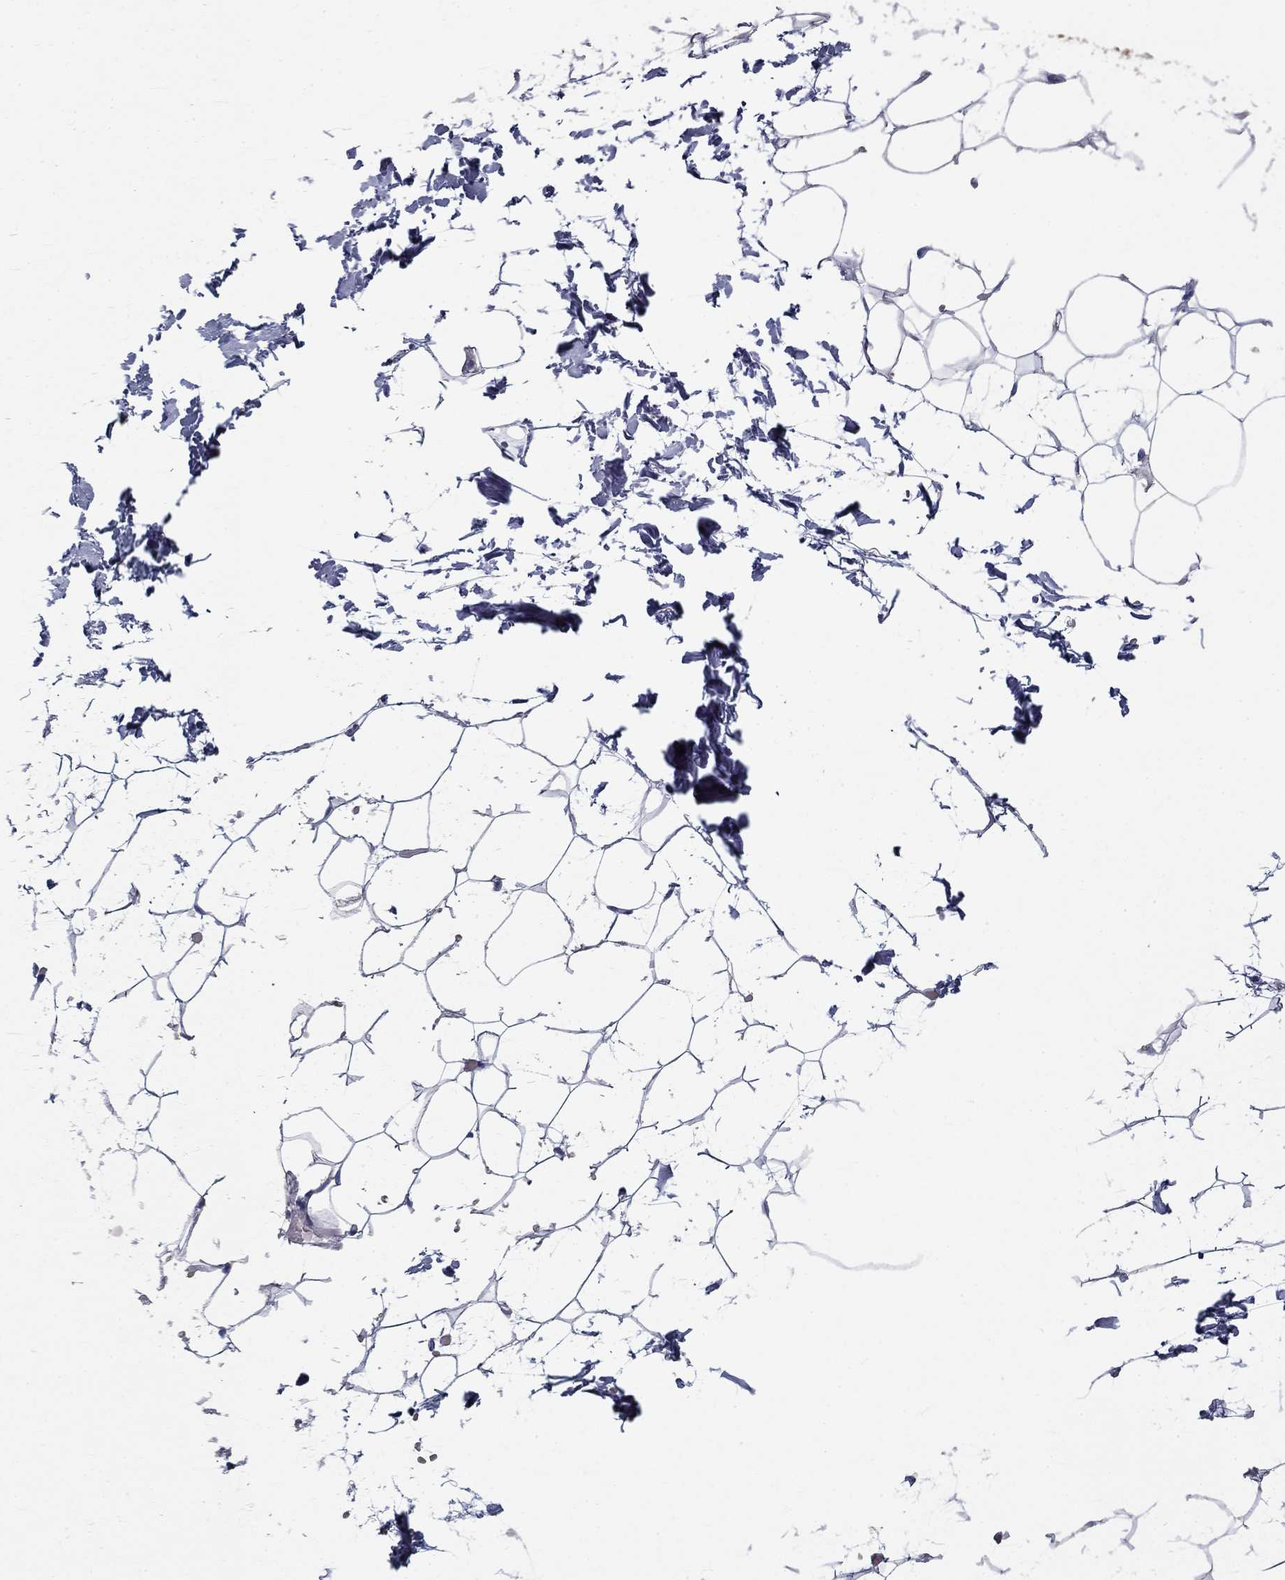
{"staining": {"intensity": "negative", "quantity": "none", "location": "none"}, "tissue": "adipose tissue", "cell_type": "Adipocytes", "image_type": "normal", "snomed": [{"axis": "morphology", "description": "Normal tissue, NOS"}, {"axis": "topography", "description": "Skin"}, {"axis": "topography", "description": "Peripheral nerve tissue"}], "caption": "Immunohistochemistry image of unremarkable adipose tissue stained for a protein (brown), which displays no expression in adipocytes. Brightfield microscopy of immunohistochemistry stained with DAB (3,3'-diaminobenzidine) (brown) and hematoxylin (blue), captured at high magnification.", "gene": "IGSF8", "patient": {"sex": "female", "age": 56}}